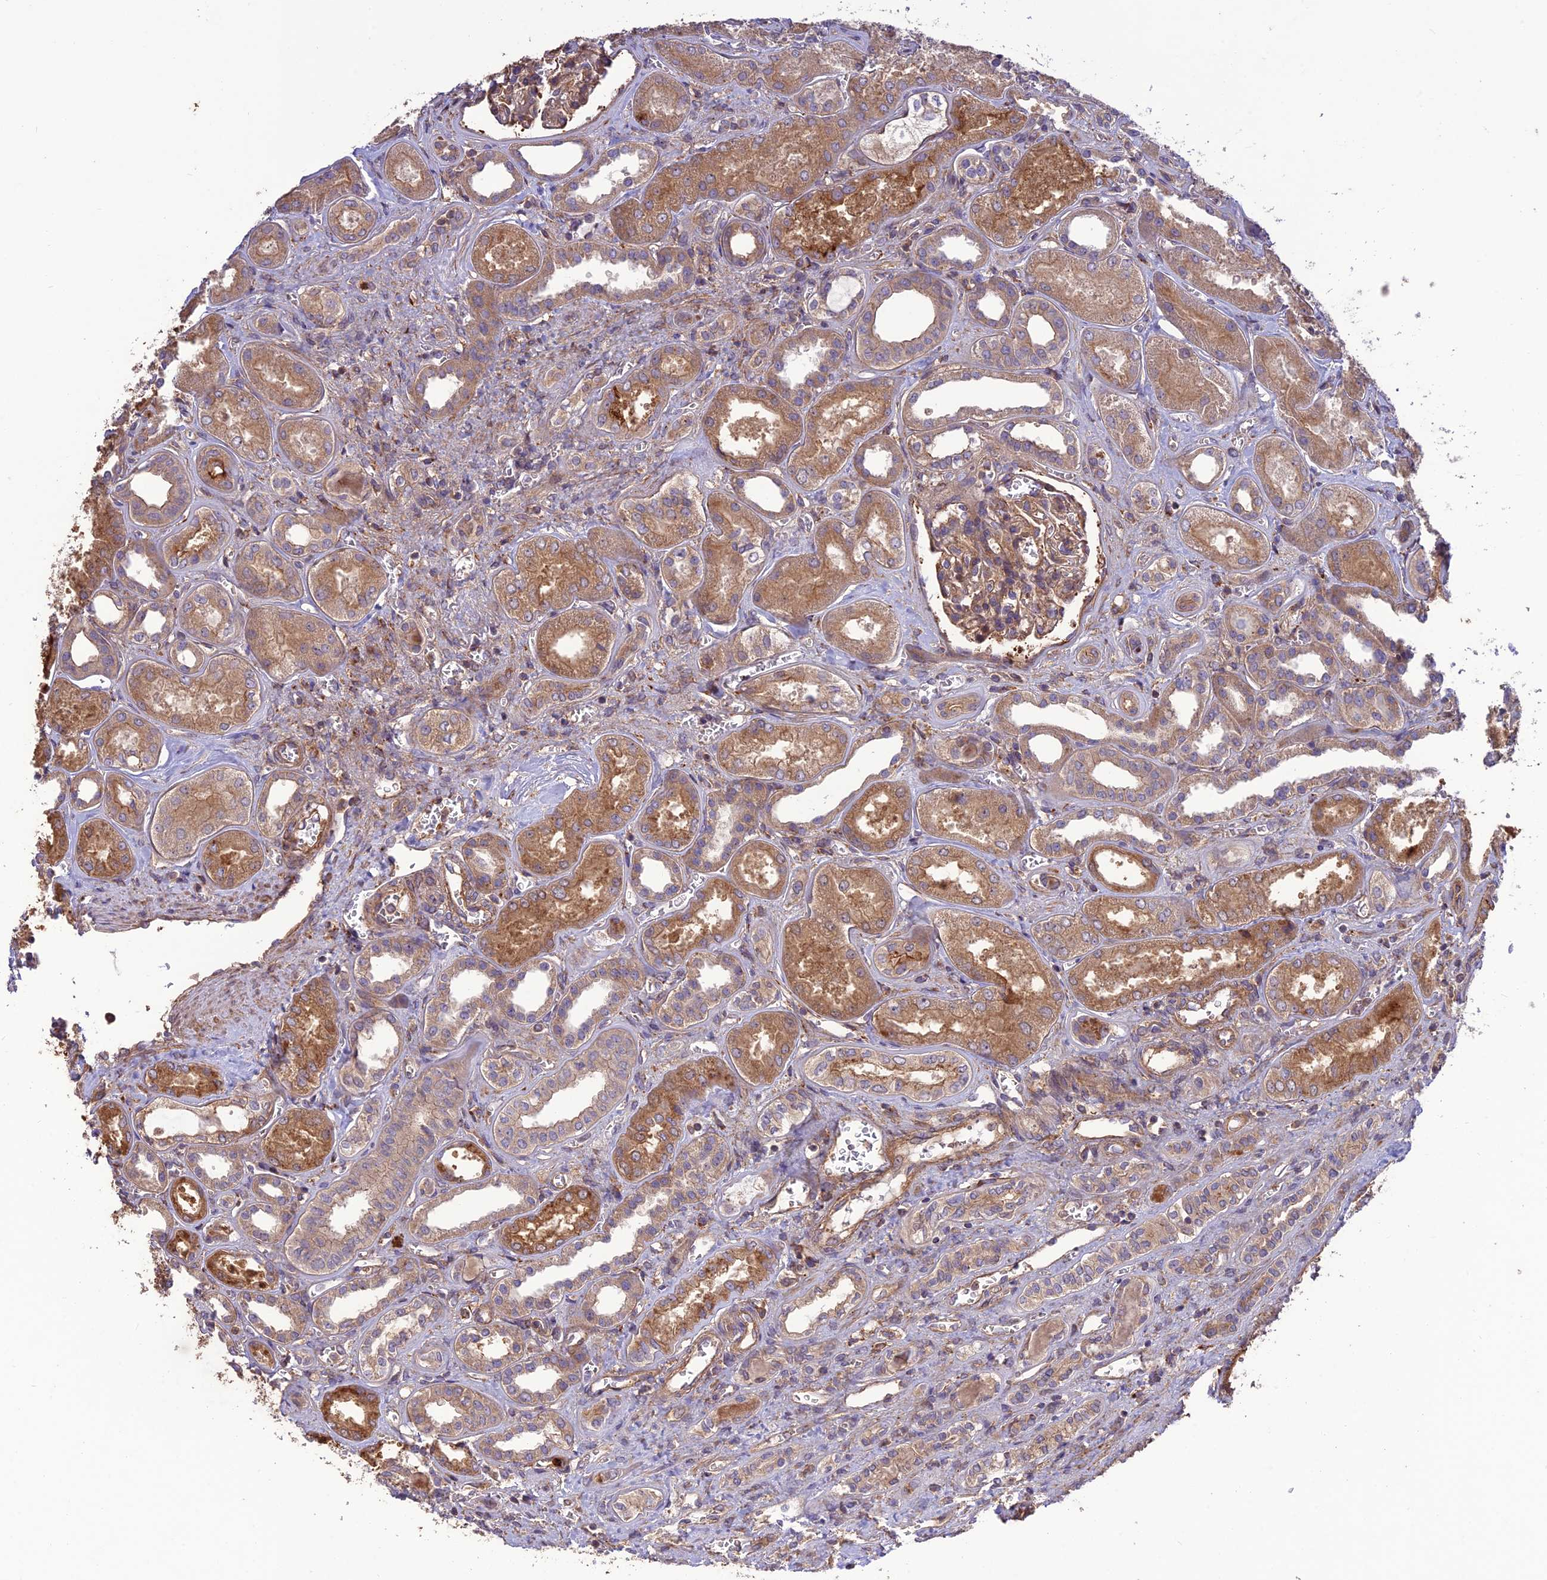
{"staining": {"intensity": "moderate", "quantity": ">75%", "location": "cytoplasmic/membranous"}, "tissue": "kidney", "cell_type": "Cells in glomeruli", "image_type": "normal", "snomed": [{"axis": "morphology", "description": "Normal tissue, NOS"}, {"axis": "morphology", "description": "Adenocarcinoma, NOS"}, {"axis": "topography", "description": "Kidney"}], "caption": "A medium amount of moderate cytoplasmic/membranous expression is present in about >75% of cells in glomeruli in benign kidney.", "gene": "TMEM131L", "patient": {"sex": "female", "age": 68}}